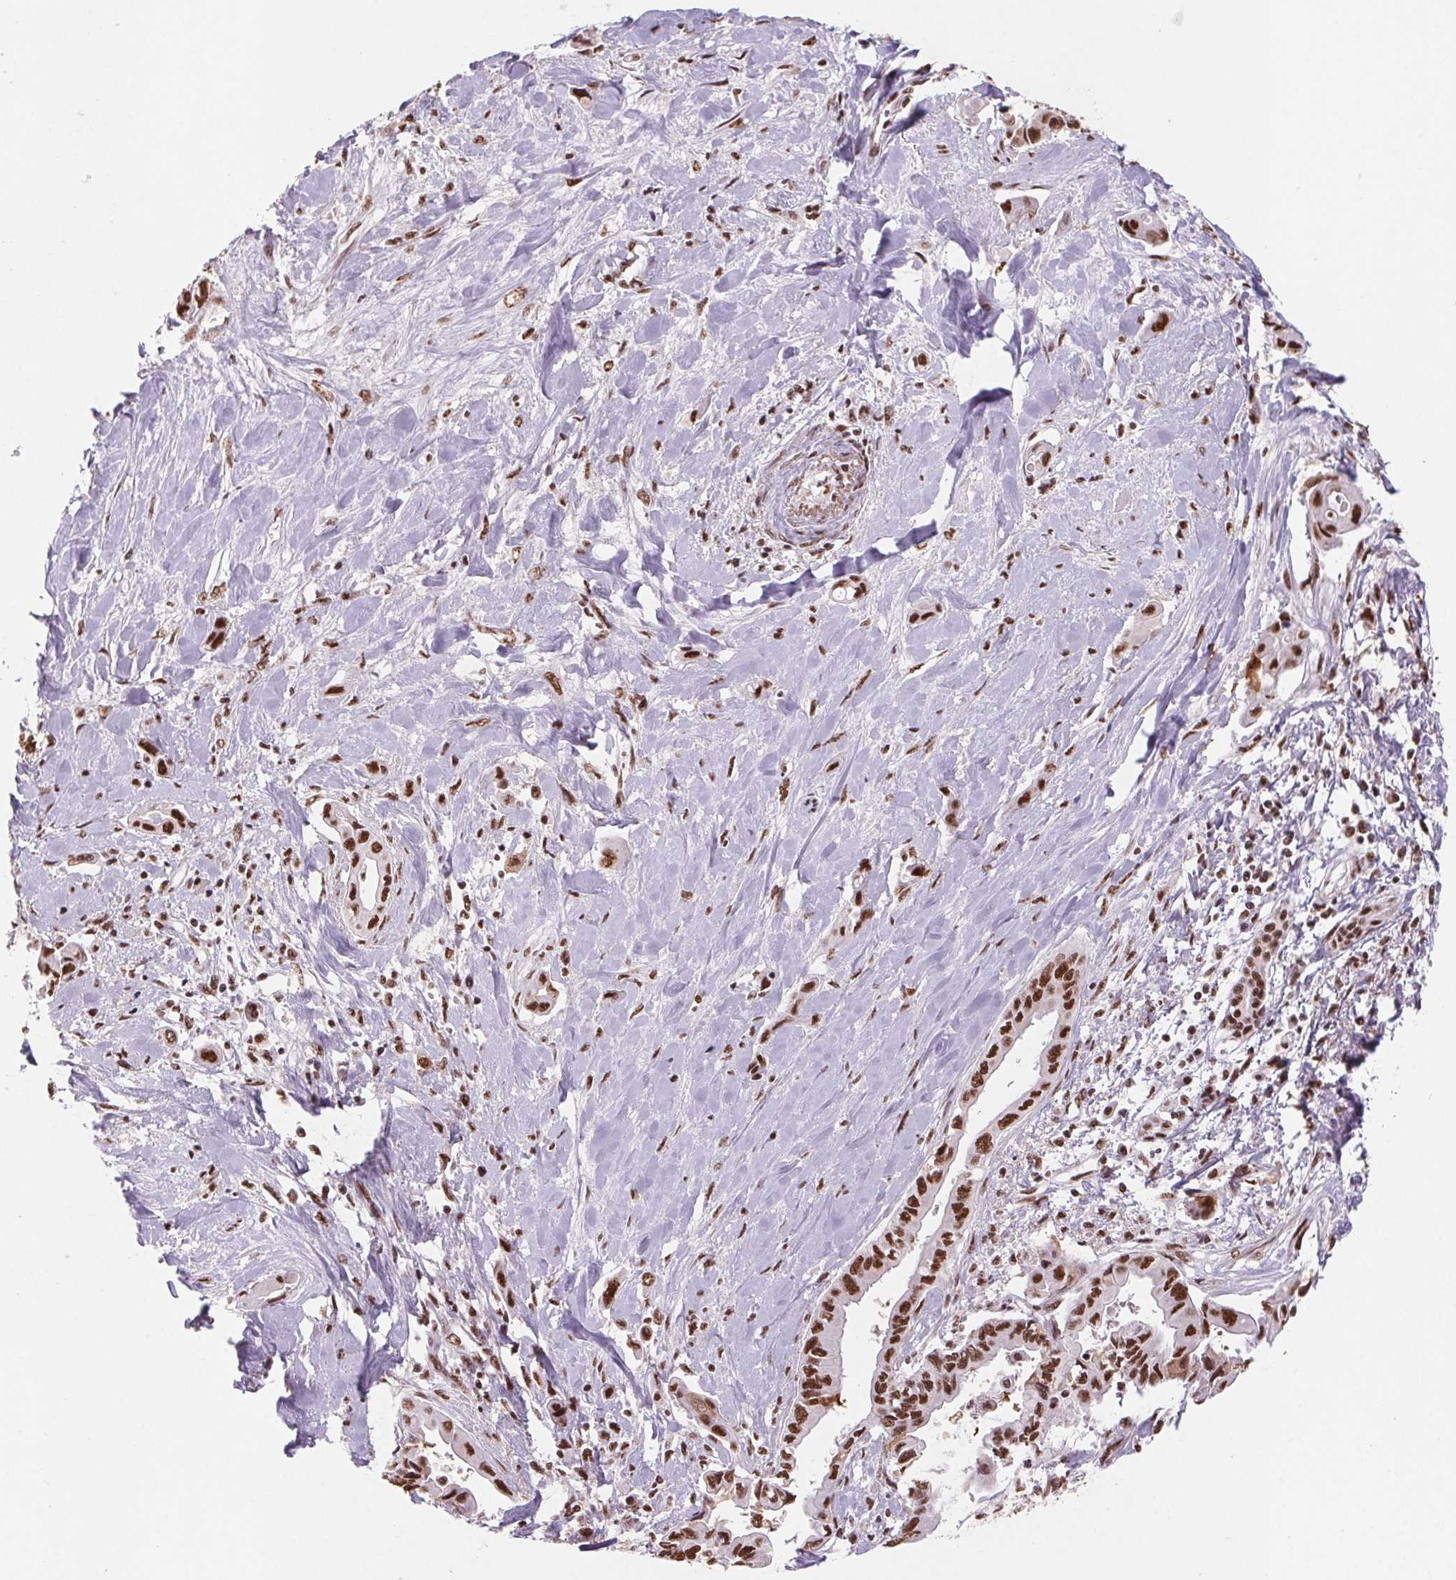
{"staining": {"intensity": "strong", "quantity": ">75%", "location": "nuclear"}, "tissue": "liver cancer", "cell_type": "Tumor cells", "image_type": "cancer", "snomed": [{"axis": "morphology", "description": "Cholangiocarcinoma"}, {"axis": "topography", "description": "Liver"}], "caption": "Cholangiocarcinoma (liver) was stained to show a protein in brown. There is high levels of strong nuclear expression in about >75% of tumor cells.", "gene": "SNRPG", "patient": {"sex": "female", "age": 64}}